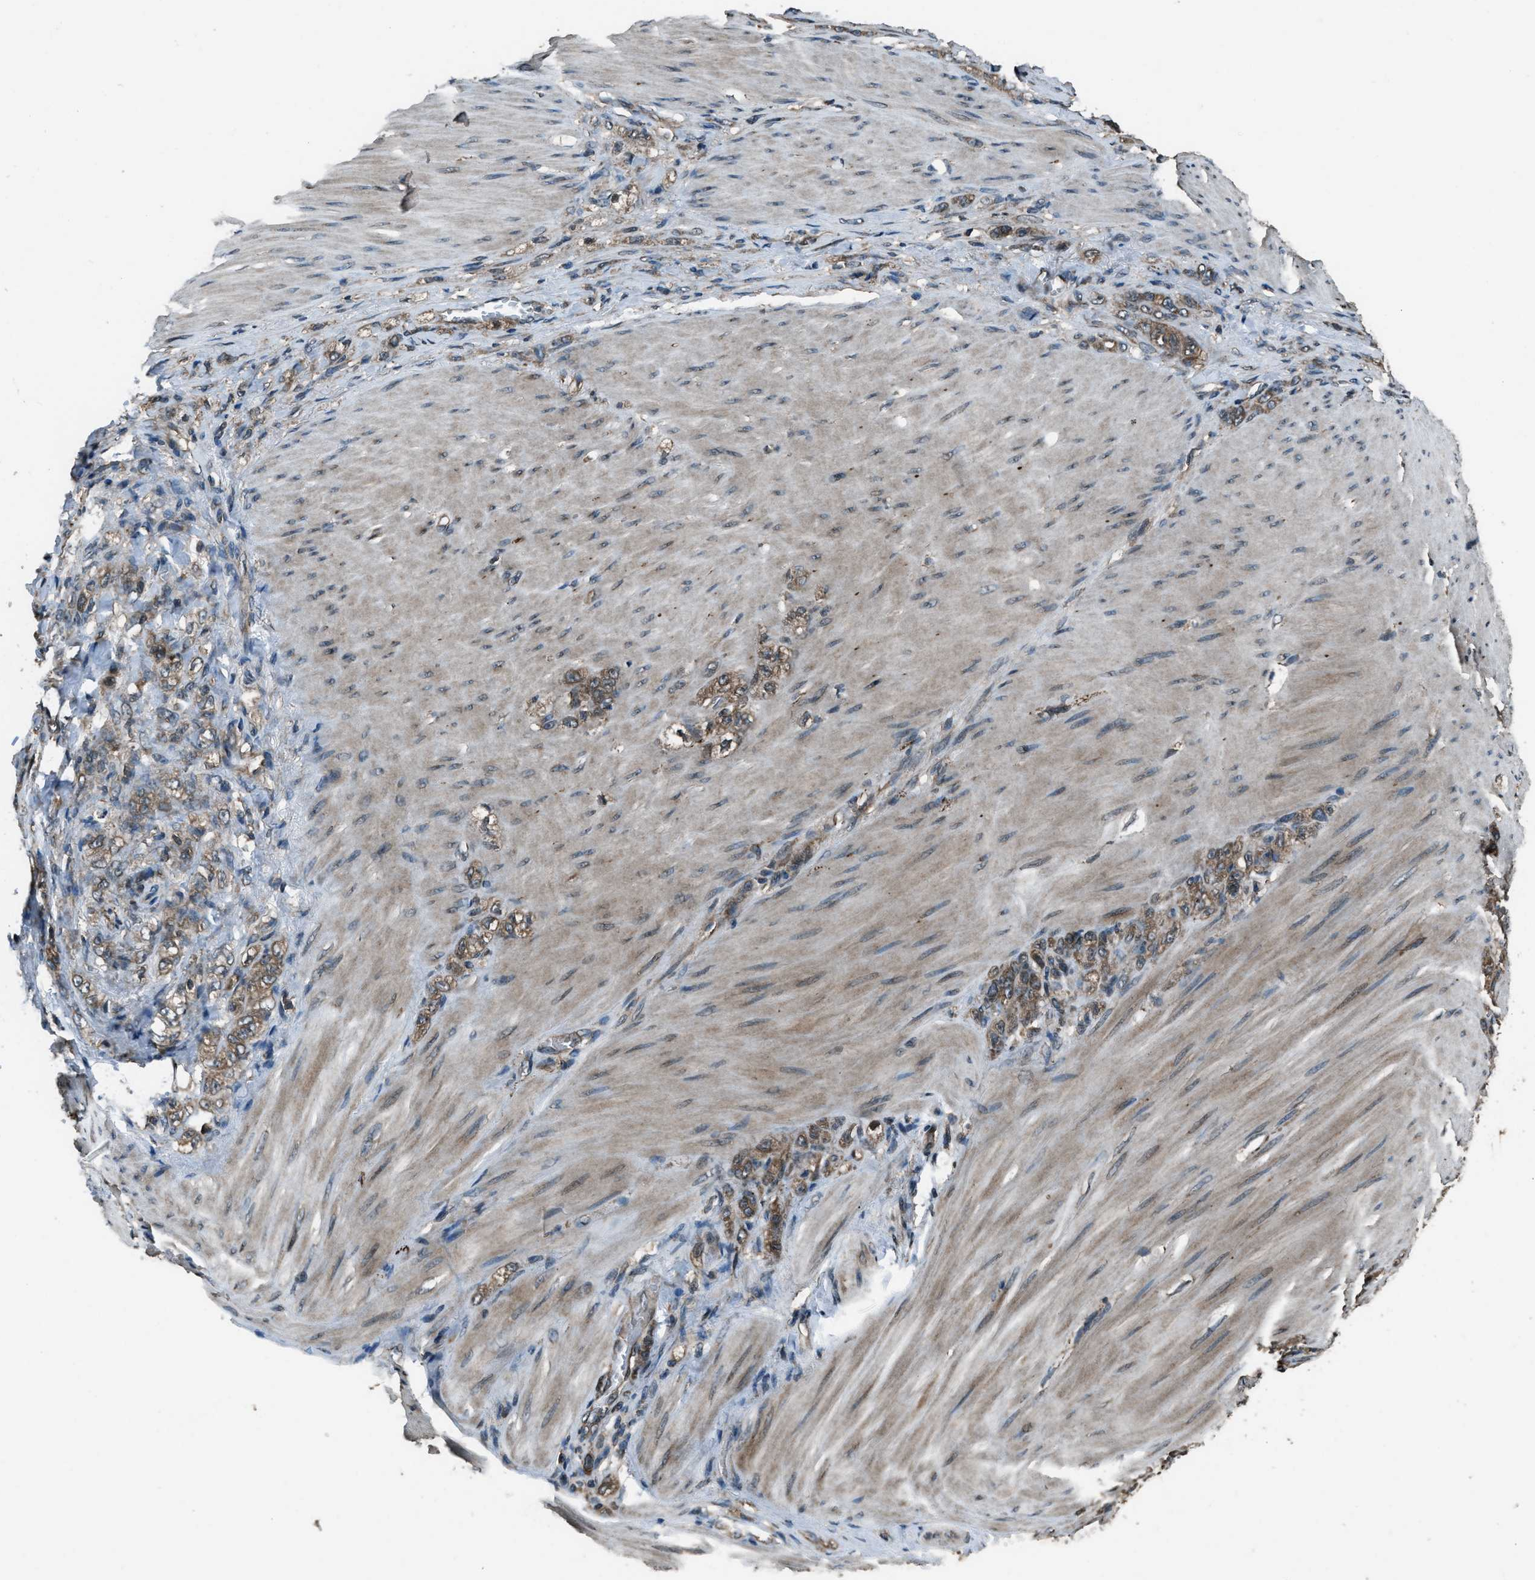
{"staining": {"intensity": "moderate", "quantity": ">75%", "location": "cytoplasmic/membranous"}, "tissue": "stomach cancer", "cell_type": "Tumor cells", "image_type": "cancer", "snomed": [{"axis": "morphology", "description": "Normal tissue, NOS"}, {"axis": "morphology", "description": "Adenocarcinoma, NOS"}, {"axis": "topography", "description": "Stomach"}], "caption": "Immunohistochemistry (IHC) (DAB (3,3'-diaminobenzidine)) staining of human adenocarcinoma (stomach) exhibits moderate cytoplasmic/membranous protein staining in approximately >75% of tumor cells. Using DAB (3,3'-diaminobenzidine) (brown) and hematoxylin (blue) stains, captured at high magnification using brightfield microscopy.", "gene": "TRIM4", "patient": {"sex": "male", "age": 82}}